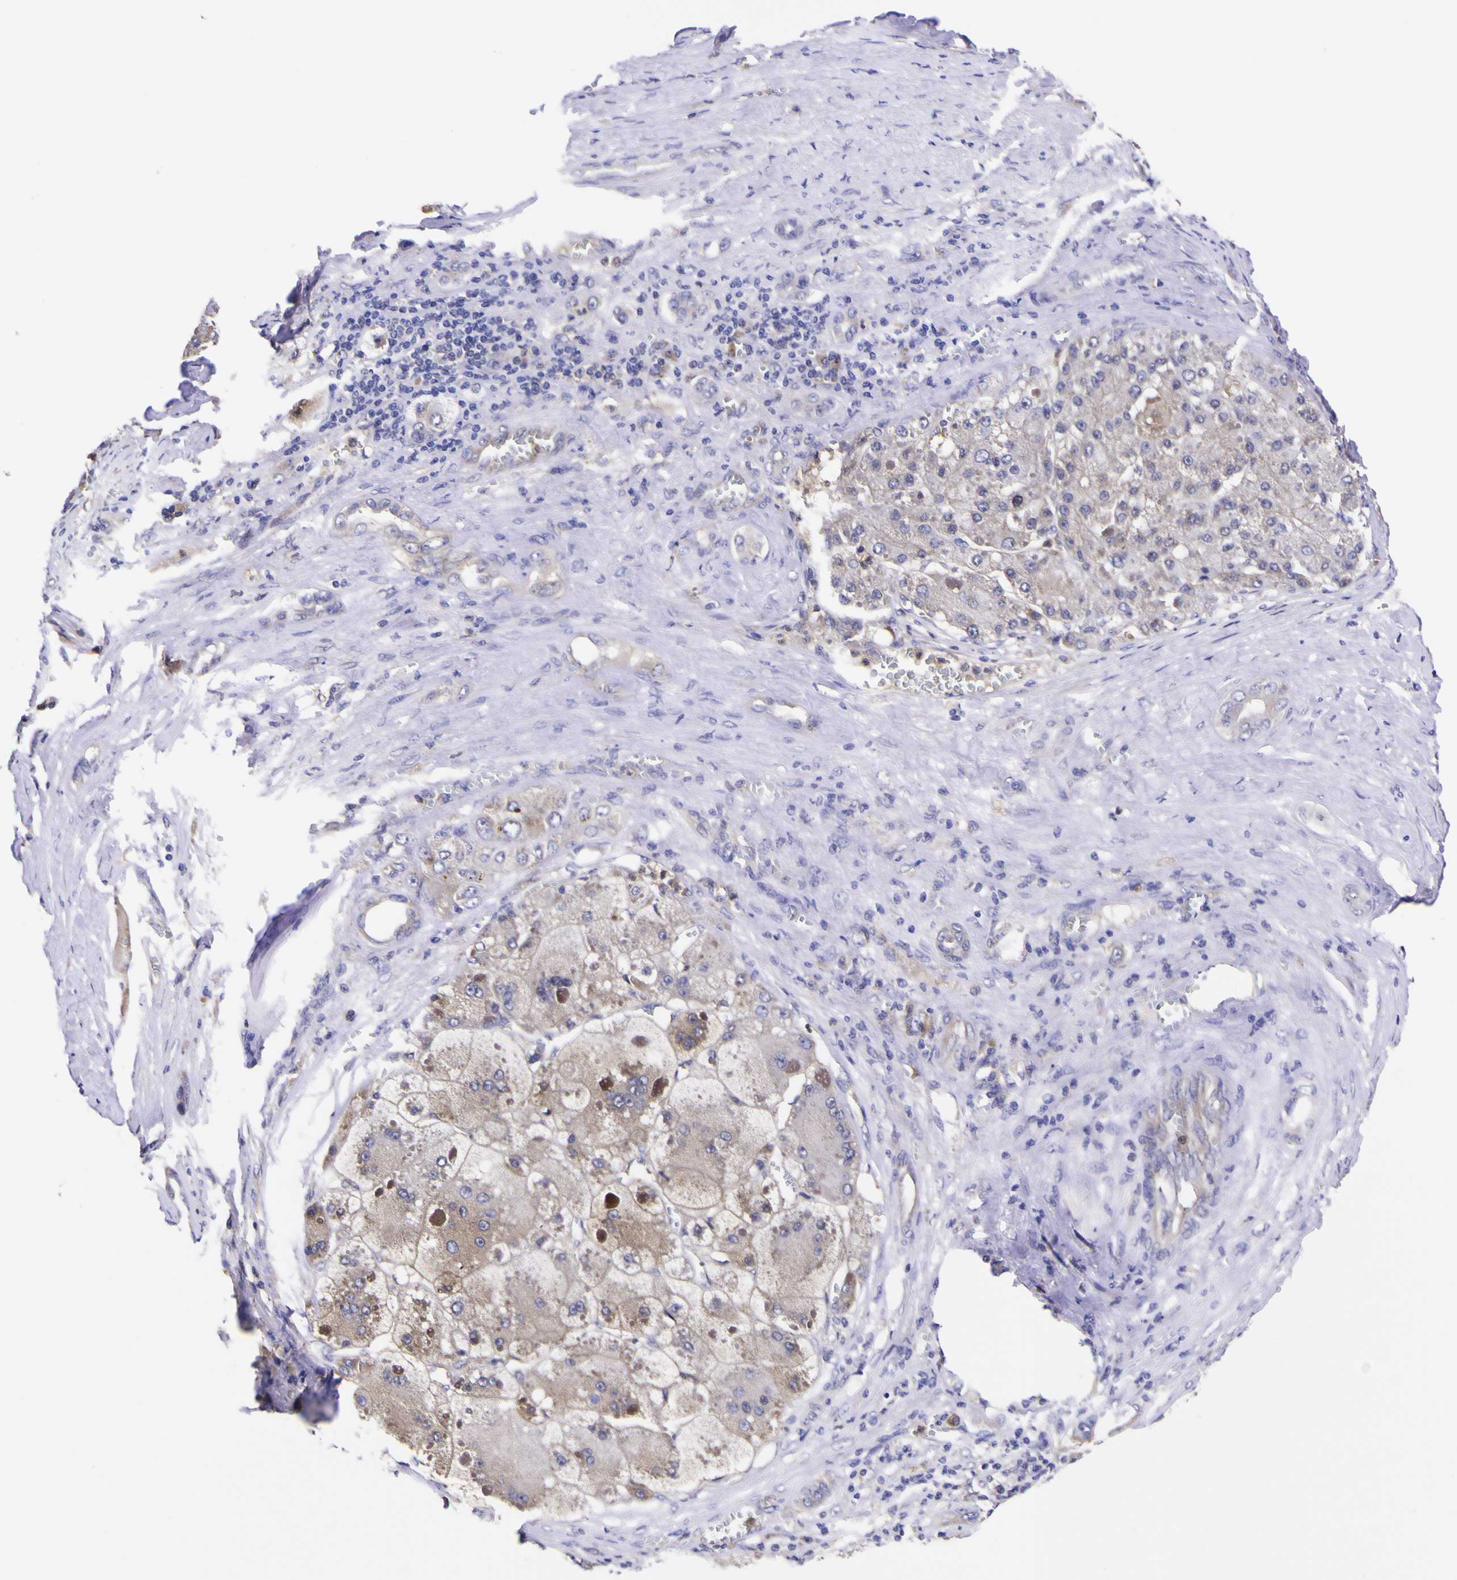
{"staining": {"intensity": "weak", "quantity": "25%-75%", "location": "cytoplasmic/membranous"}, "tissue": "liver cancer", "cell_type": "Tumor cells", "image_type": "cancer", "snomed": [{"axis": "morphology", "description": "Carcinoma, Hepatocellular, NOS"}, {"axis": "topography", "description": "Liver"}], "caption": "DAB immunohistochemical staining of liver cancer reveals weak cytoplasmic/membranous protein positivity in about 25%-75% of tumor cells. The staining was performed using DAB, with brown indicating positive protein expression. Nuclei are stained blue with hematoxylin.", "gene": "MAPK14", "patient": {"sex": "female", "age": 73}}